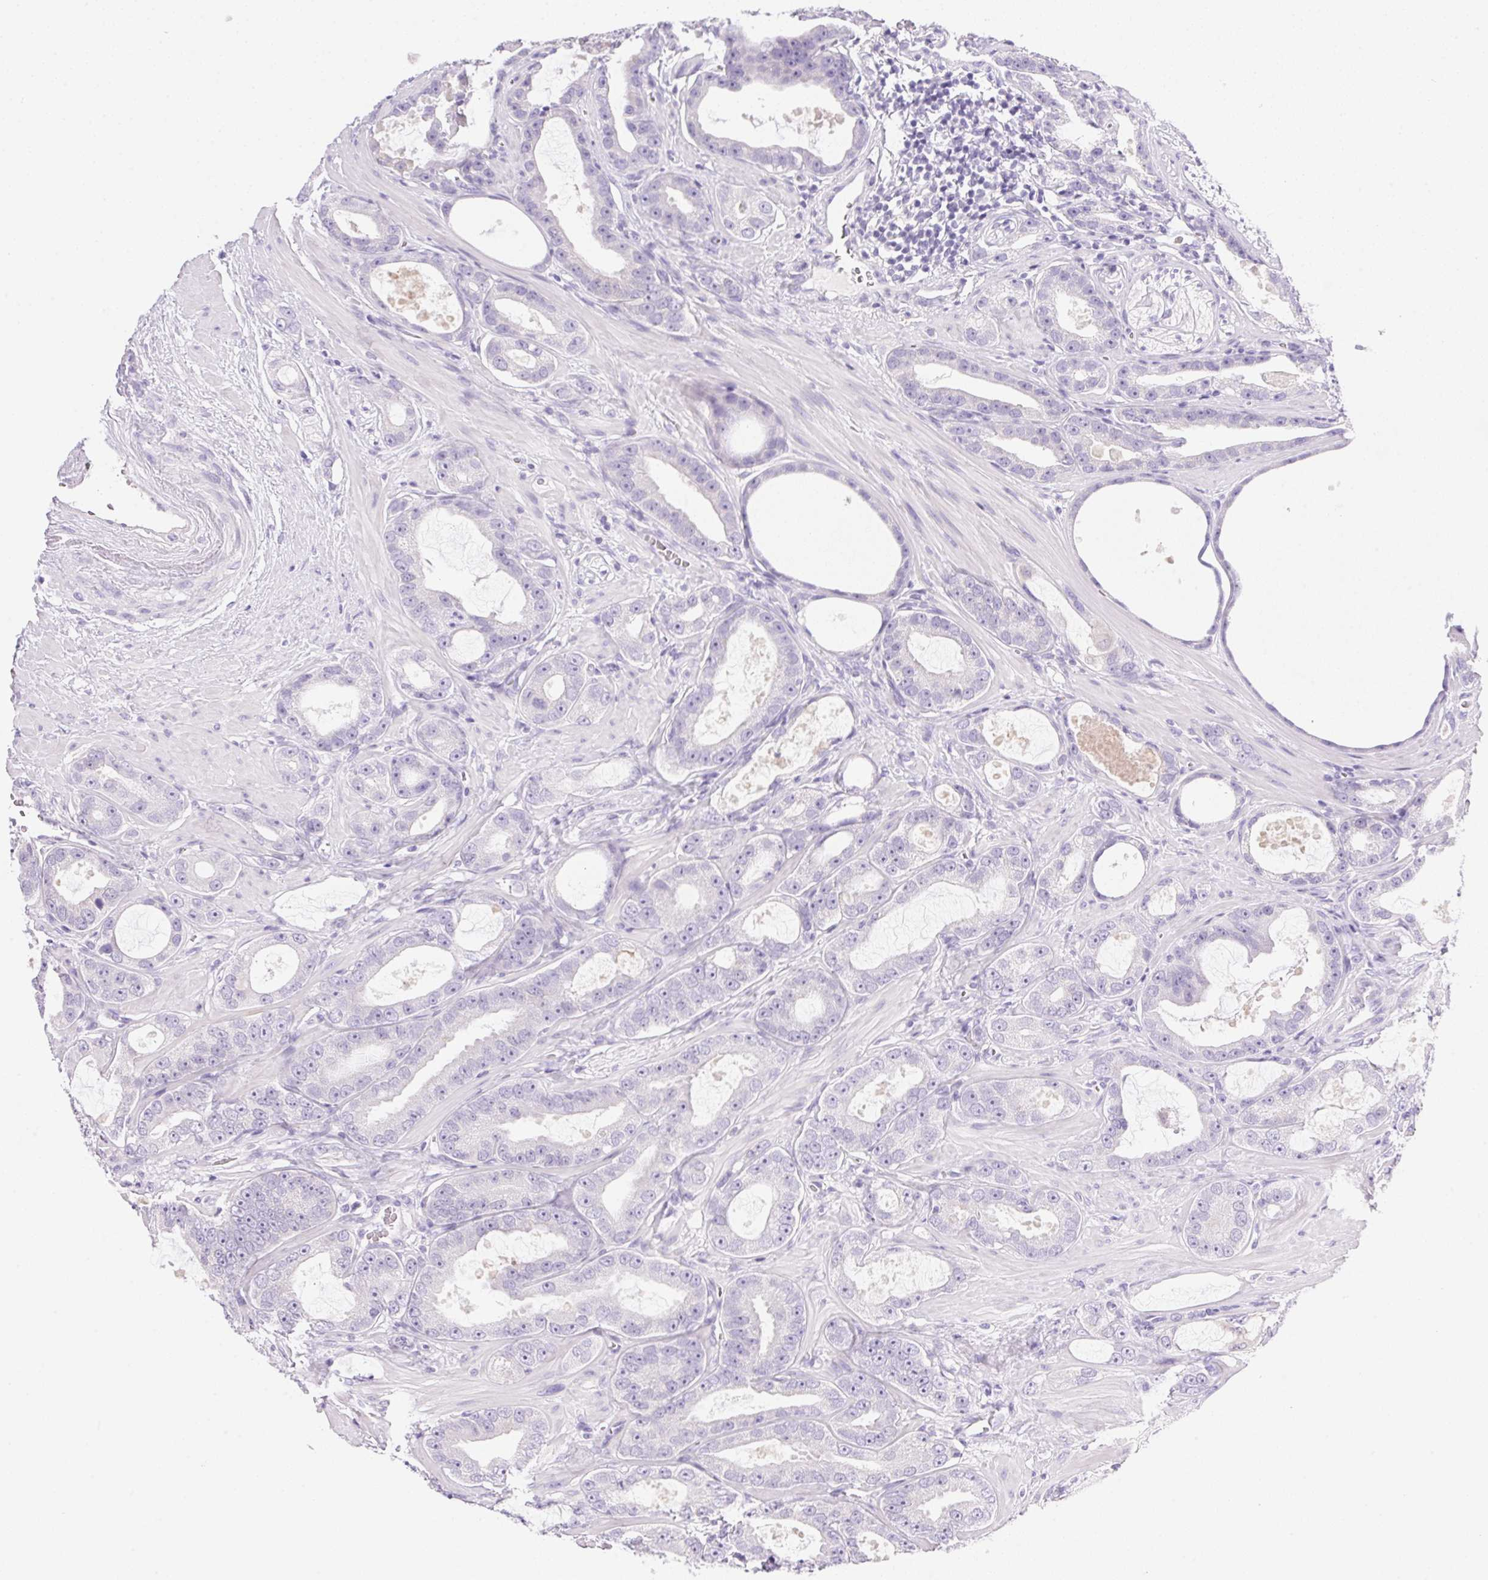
{"staining": {"intensity": "negative", "quantity": "none", "location": "none"}, "tissue": "prostate cancer", "cell_type": "Tumor cells", "image_type": "cancer", "snomed": [{"axis": "morphology", "description": "Adenocarcinoma, High grade"}, {"axis": "topography", "description": "Prostate"}], "caption": "This is a image of immunohistochemistry (IHC) staining of prostate cancer, which shows no staining in tumor cells. (Immunohistochemistry, brightfield microscopy, high magnification).", "gene": "DHCR24", "patient": {"sex": "male", "age": 65}}